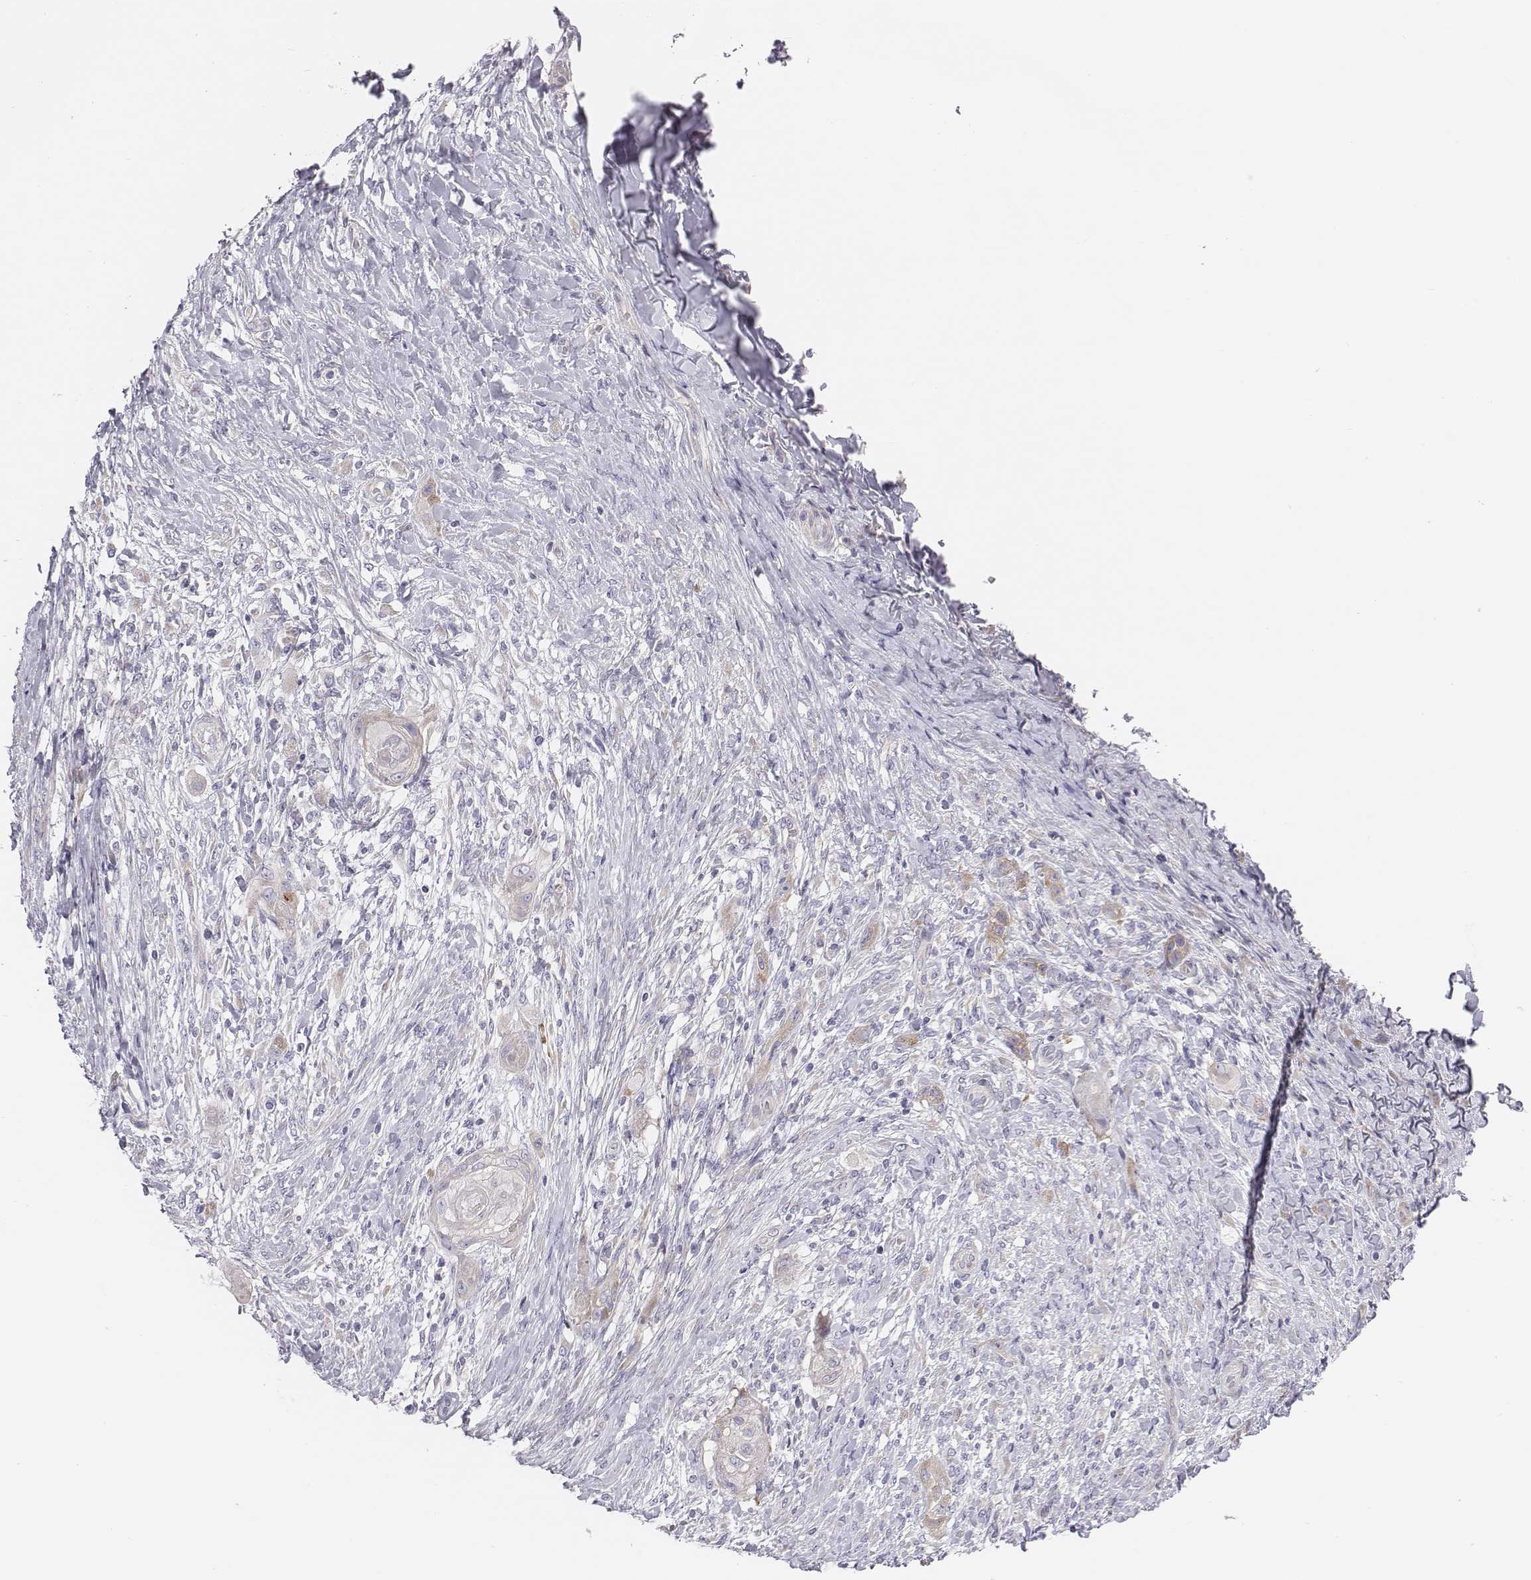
{"staining": {"intensity": "weak", "quantity": "25%-75%", "location": "cytoplasmic/membranous"}, "tissue": "skin cancer", "cell_type": "Tumor cells", "image_type": "cancer", "snomed": [{"axis": "morphology", "description": "Squamous cell carcinoma, NOS"}, {"axis": "topography", "description": "Skin"}], "caption": "Skin cancer (squamous cell carcinoma) stained for a protein (brown) shows weak cytoplasmic/membranous positive staining in approximately 25%-75% of tumor cells.", "gene": "CHST14", "patient": {"sex": "male", "age": 62}}